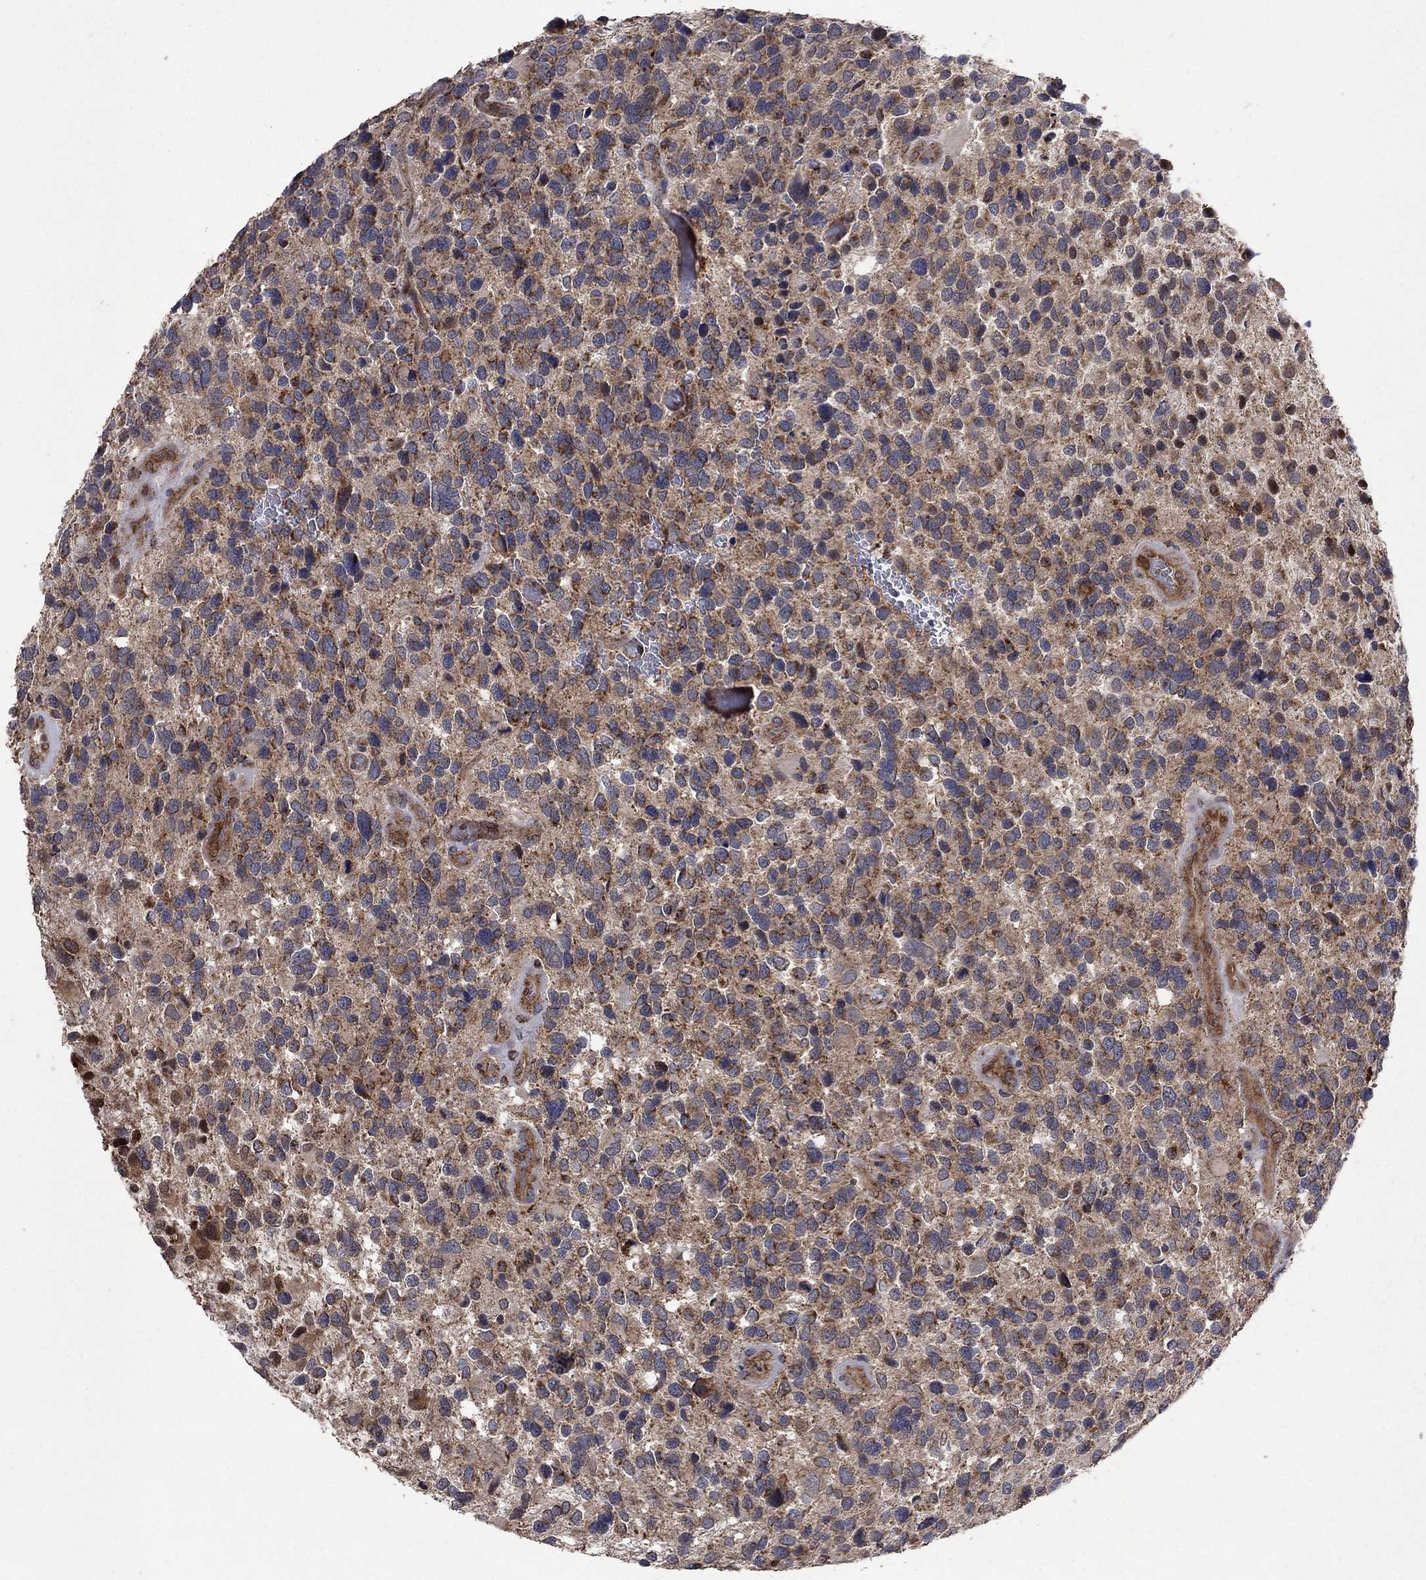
{"staining": {"intensity": "strong", "quantity": "<25%", "location": "cytoplasmic/membranous"}, "tissue": "glioma", "cell_type": "Tumor cells", "image_type": "cancer", "snomed": [{"axis": "morphology", "description": "Glioma, malignant, Low grade"}, {"axis": "topography", "description": "Brain"}], "caption": "Protein expression by immunohistochemistry demonstrates strong cytoplasmic/membranous expression in approximately <25% of tumor cells in glioma.", "gene": "DPH1", "patient": {"sex": "female", "age": 32}}